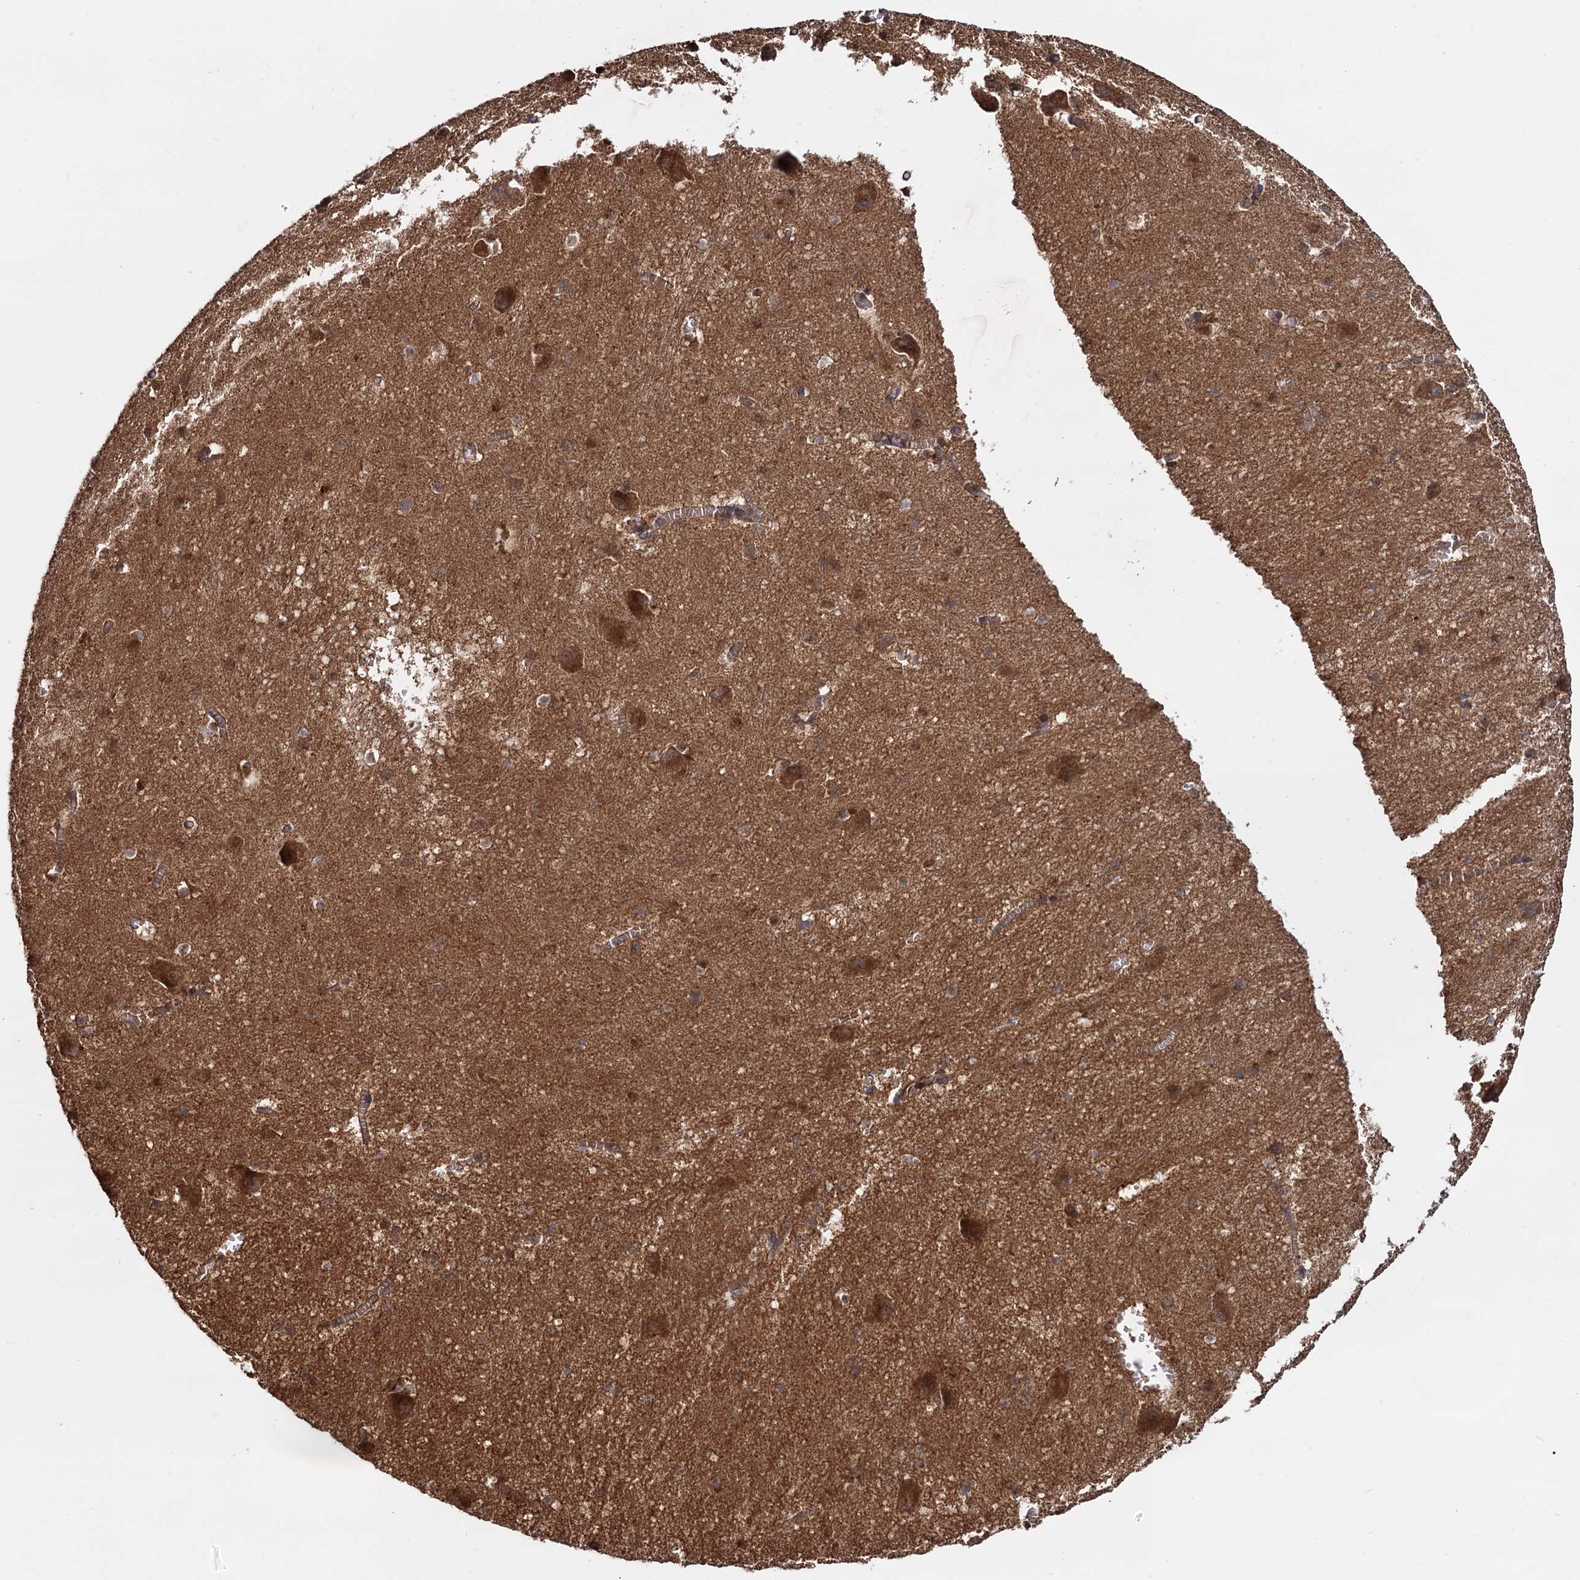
{"staining": {"intensity": "moderate", "quantity": "25%-75%", "location": "cytoplasmic/membranous"}, "tissue": "caudate", "cell_type": "Glial cells", "image_type": "normal", "snomed": [{"axis": "morphology", "description": "Normal tissue, NOS"}, {"axis": "topography", "description": "Lateral ventricle wall"}], "caption": "IHC photomicrograph of unremarkable human caudate stained for a protein (brown), which shows medium levels of moderate cytoplasmic/membranous expression in approximately 25%-75% of glial cells.", "gene": "SELENOP", "patient": {"sex": "male", "age": 37}}